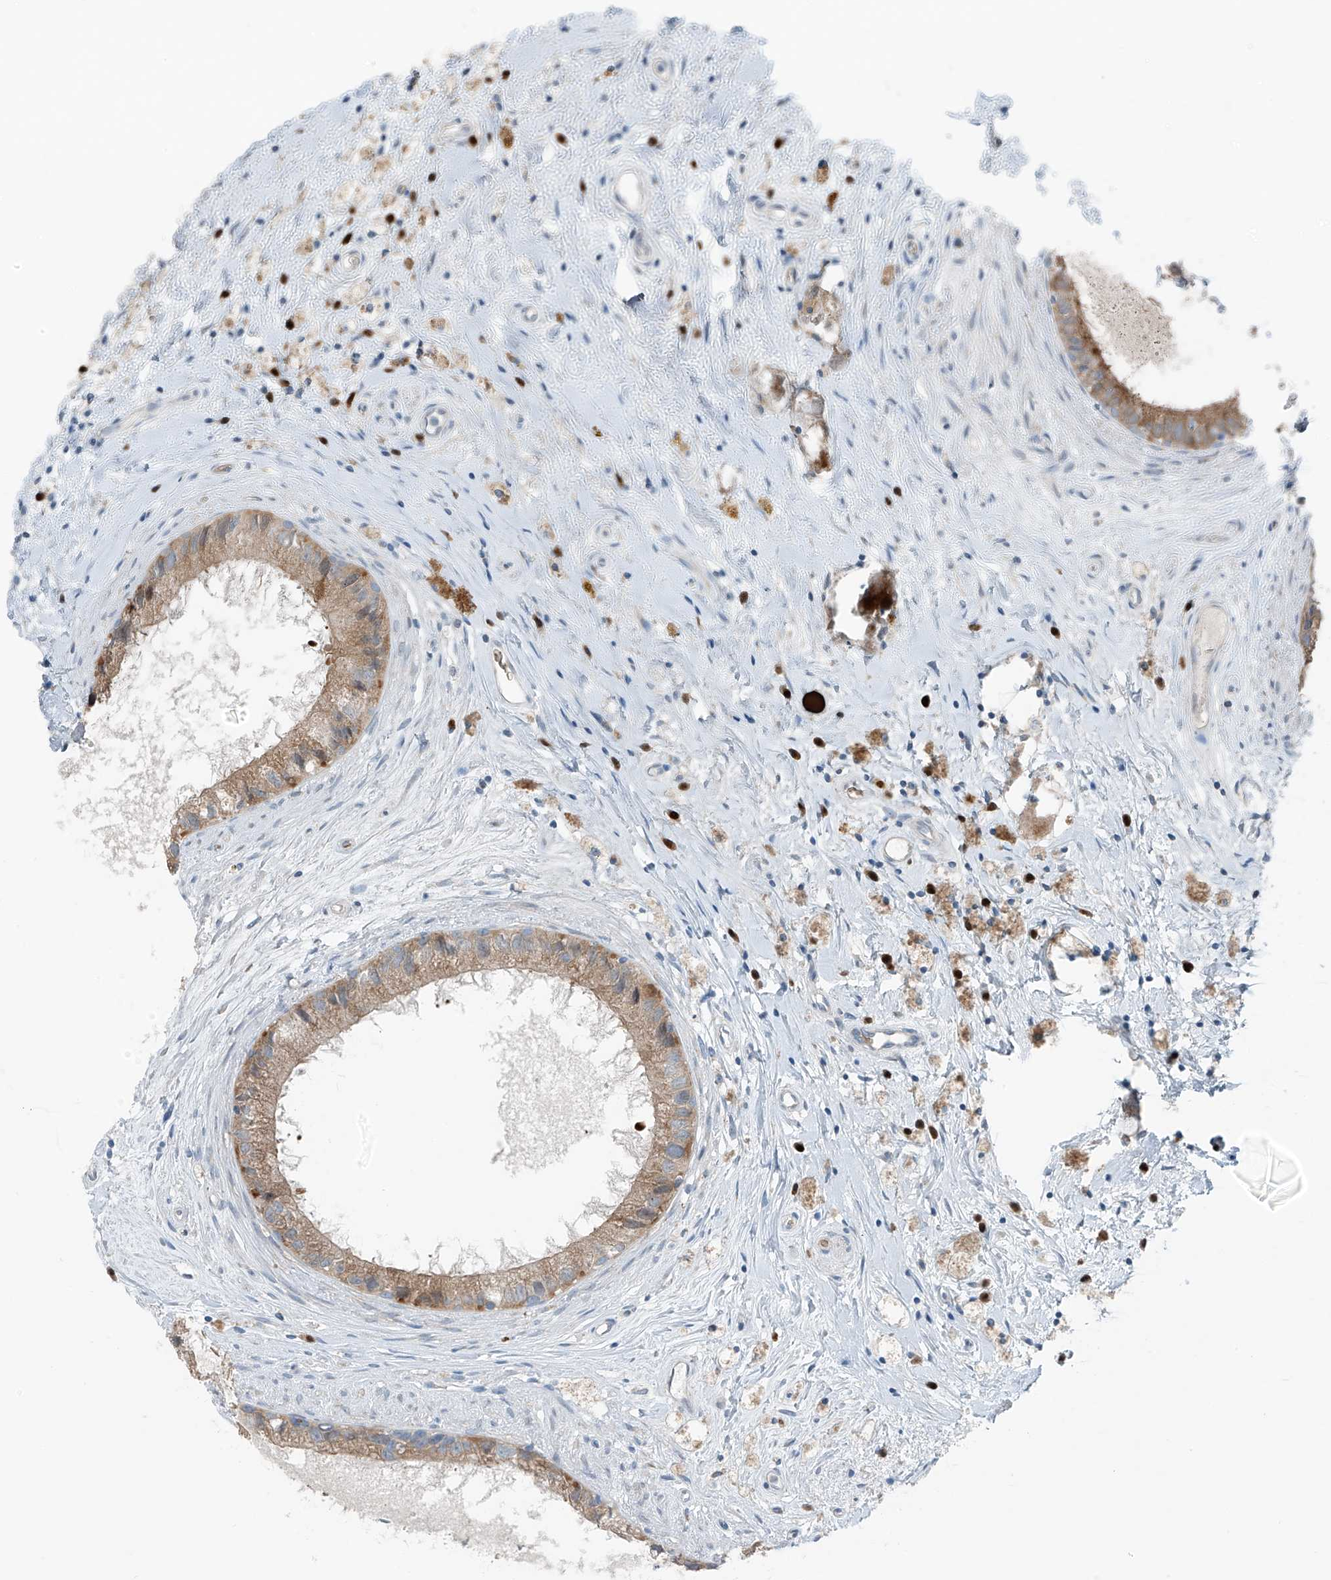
{"staining": {"intensity": "moderate", "quantity": ">75%", "location": "cytoplasmic/membranous"}, "tissue": "epididymis", "cell_type": "Glandular cells", "image_type": "normal", "snomed": [{"axis": "morphology", "description": "Normal tissue, NOS"}, {"axis": "topography", "description": "Epididymis"}], "caption": "Immunohistochemical staining of normal epididymis reveals medium levels of moderate cytoplasmic/membranous positivity in about >75% of glandular cells. The protein of interest is stained brown, and the nuclei are stained in blue (DAB IHC with brightfield microscopy, high magnification).", "gene": "SLC12A6", "patient": {"sex": "male", "age": 80}}